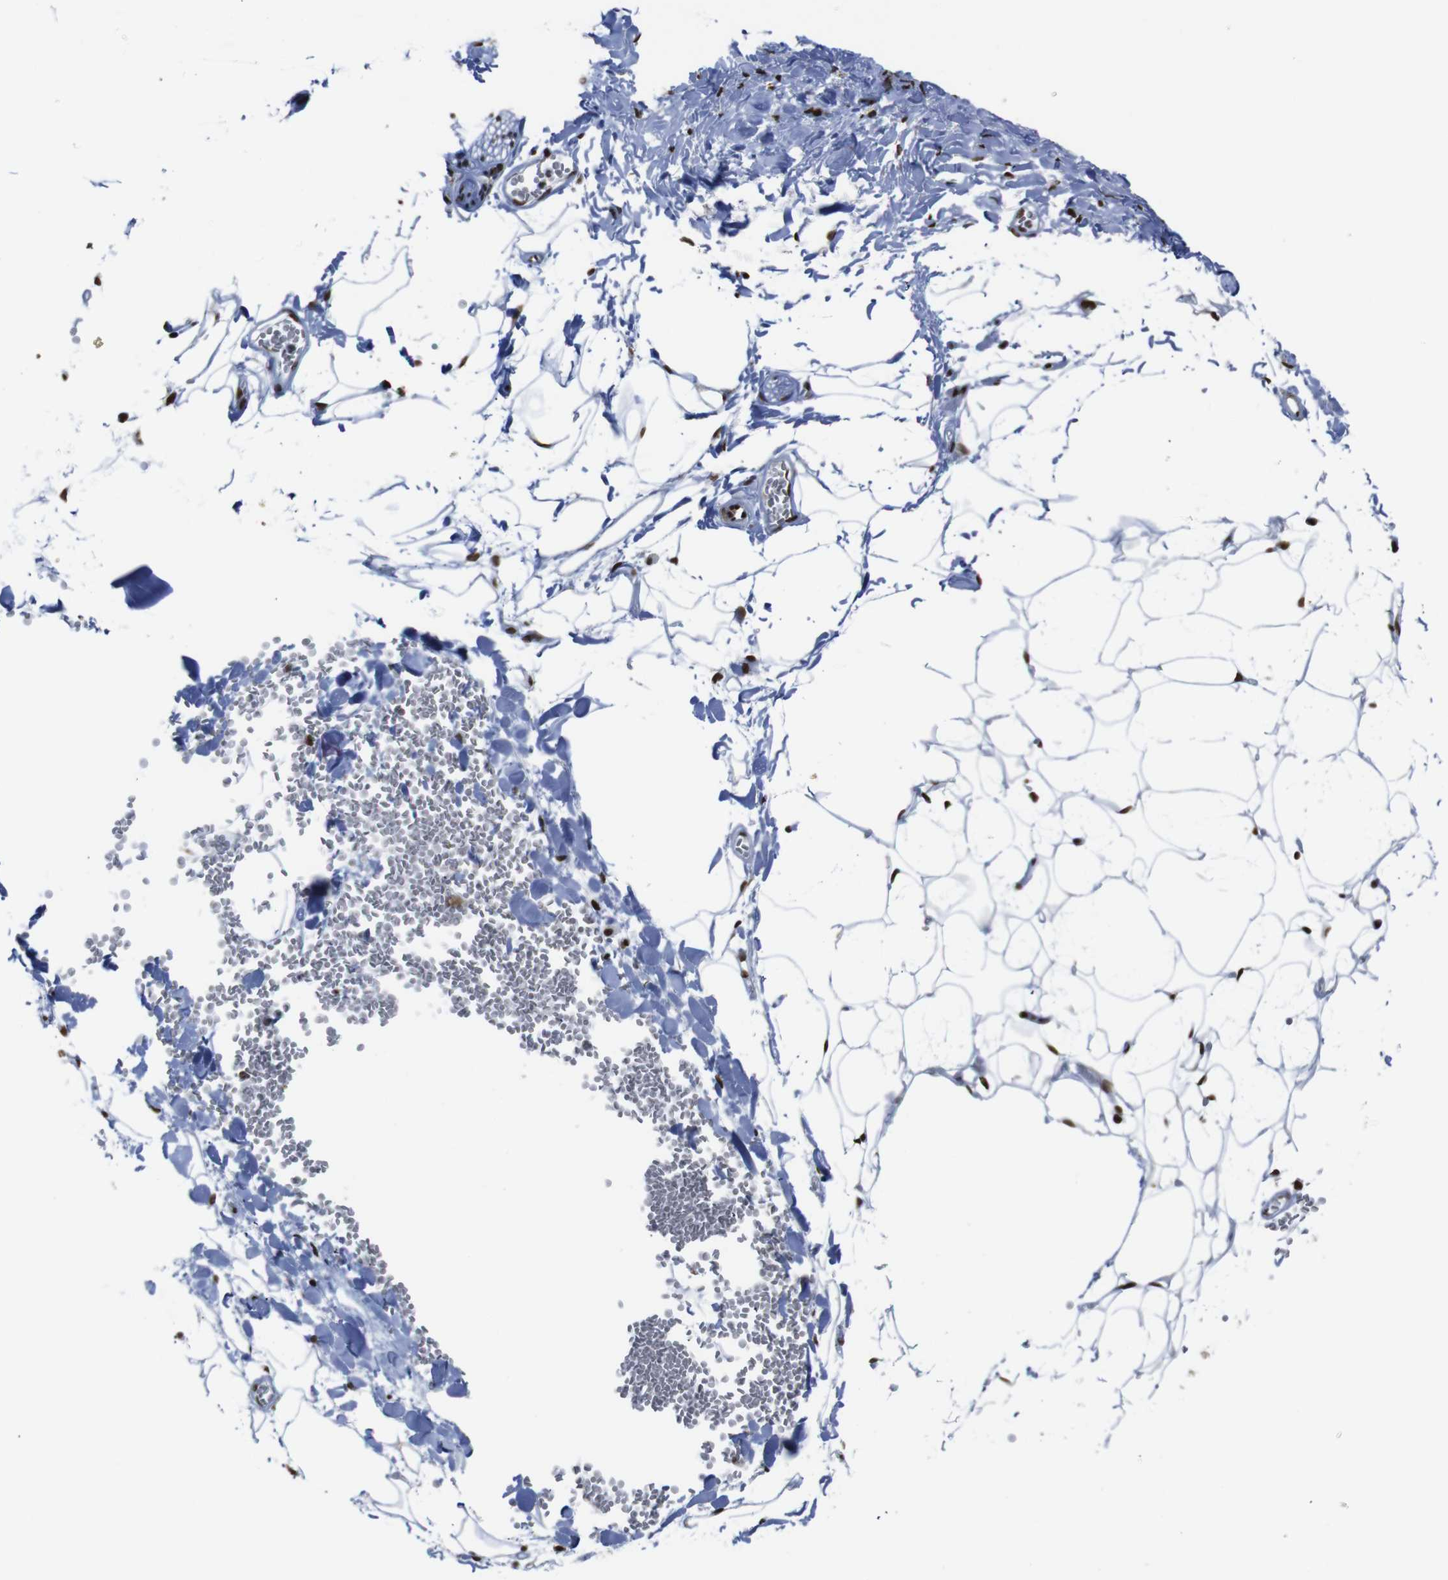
{"staining": {"intensity": "negative", "quantity": "none", "location": "none"}, "tissue": "adipose tissue", "cell_type": "Adipocytes", "image_type": "normal", "snomed": [{"axis": "morphology", "description": "Normal tissue, NOS"}, {"axis": "topography", "description": "Adipose tissue"}, {"axis": "topography", "description": "Peripheral nerve tissue"}], "caption": "High power microscopy micrograph of an IHC histopathology image of benign adipose tissue, revealing no significant positivity in adipocytes. (DAB IHC with hematoxylin counter stain).", "gene": "ROMO1", "patient": {"sex": "male", "age": 52}}